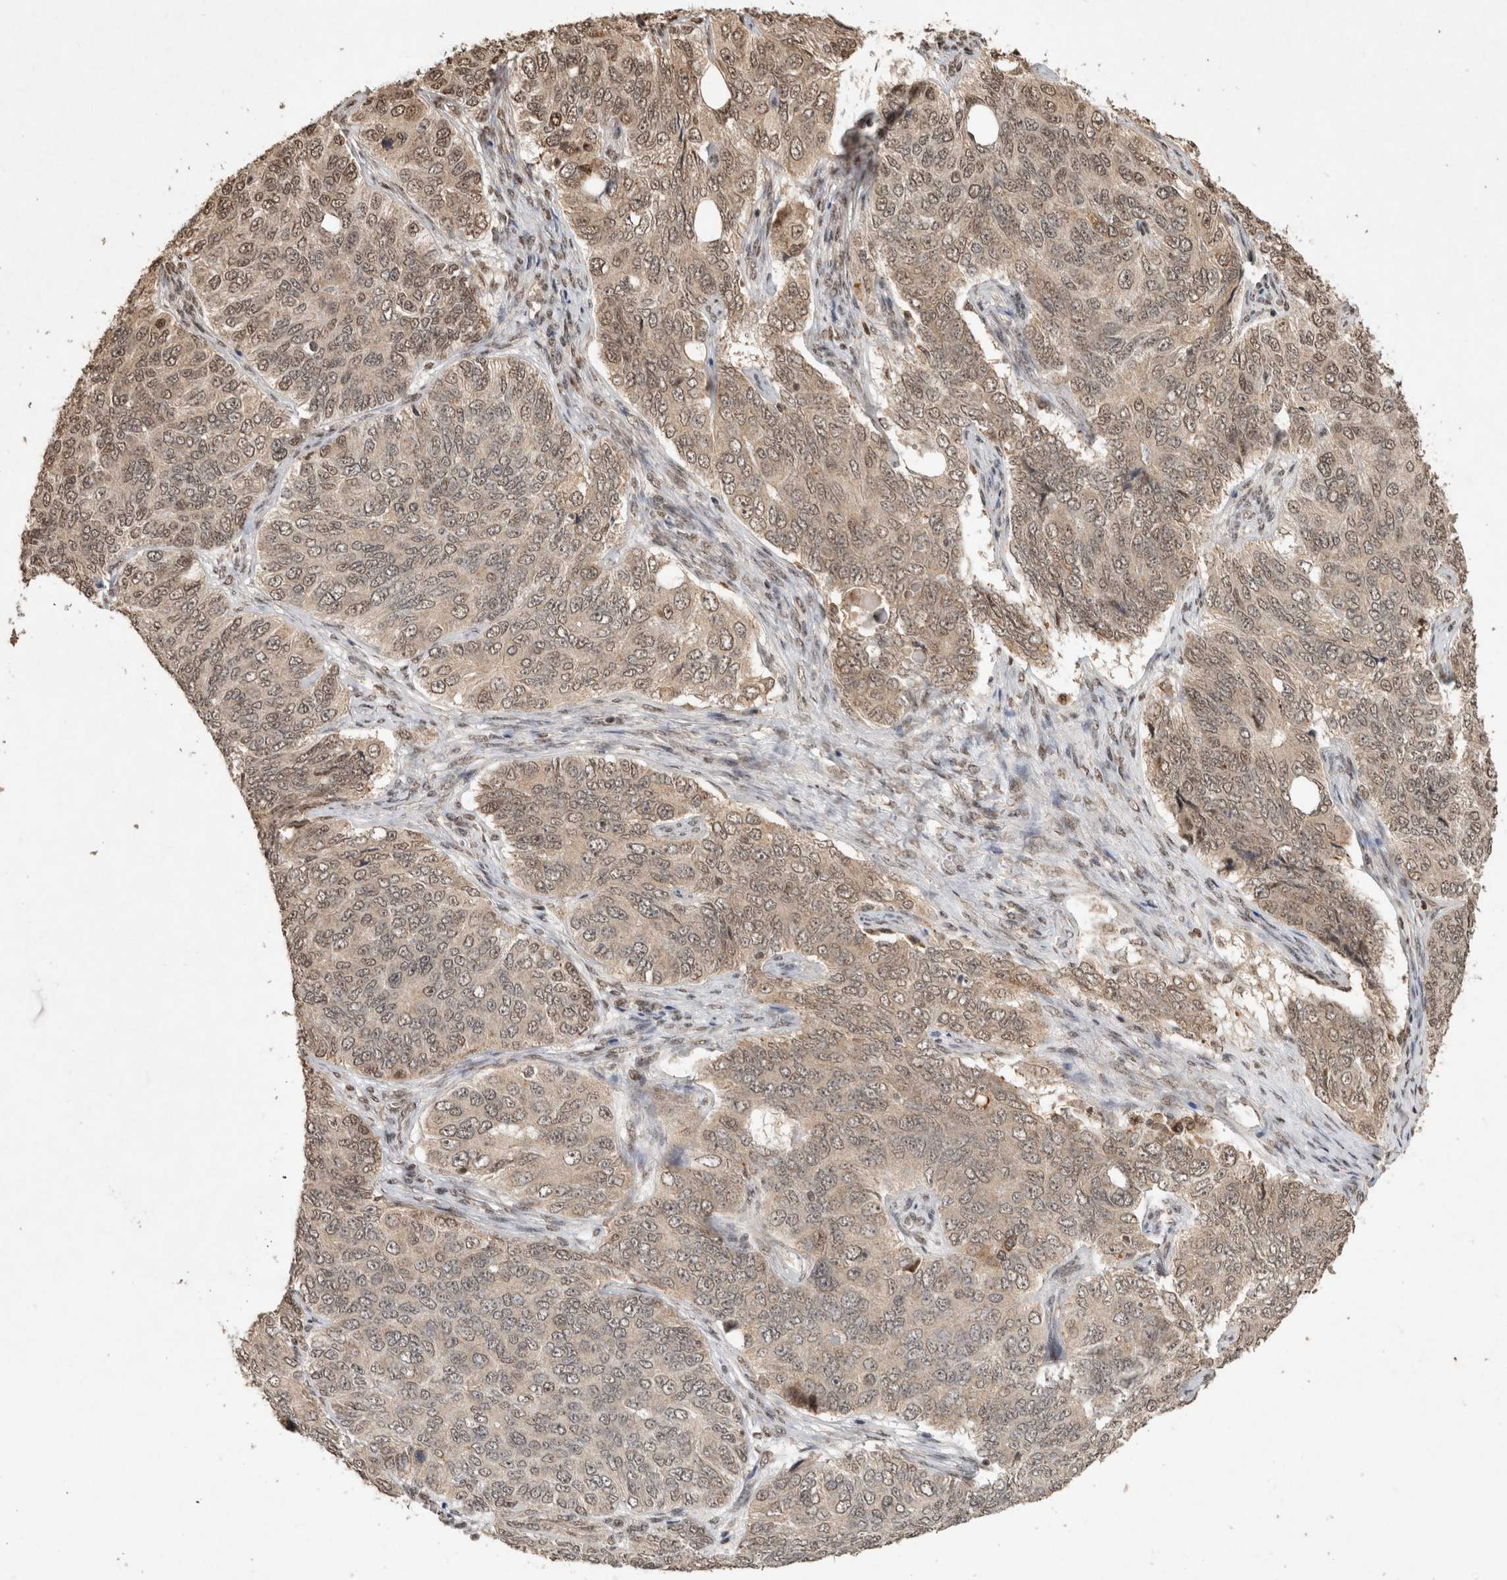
{"staining": {"intensity": "weak", "quantity": ">75%", "location": "cytoplasmic/membranous,nuclear"}, "tissue": "ovarian cancer", "cell_type": "Tumor cells", "image_type": "cancer", "snomed": [{"axis": "morphology", "description": "Carcinoma, endometroid"}, {"axis": "topography", "description": "Ovary"}], "caption": "Immunohistochemistry of human ovarian cancer displays low levels of weak cytoplasmic/membranous and nuclear staining in about >75% of tumor cells.", "gene": "KEAP1", "patient": {"sex": "female", "age": 51}}